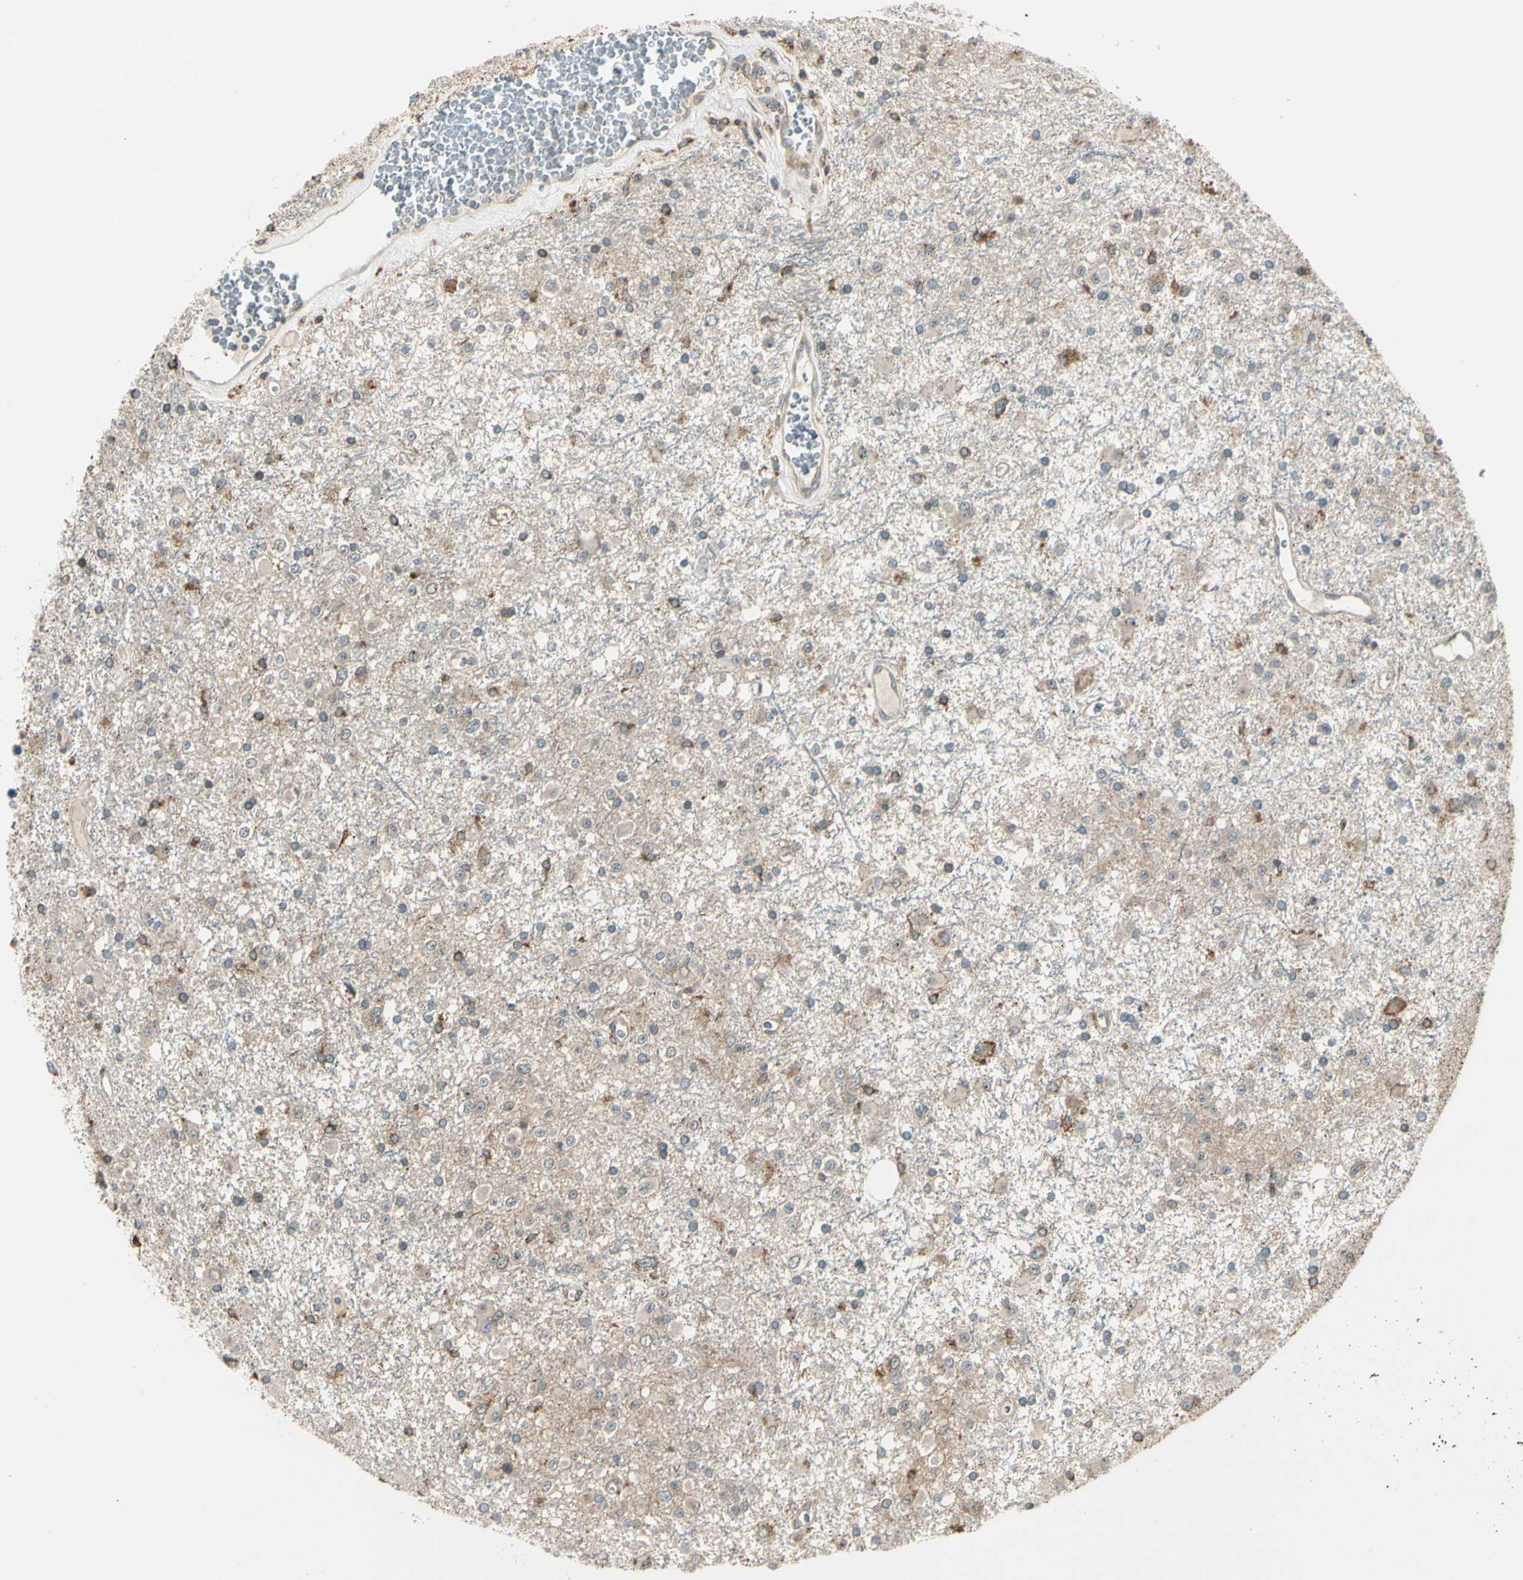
{"staining": {"intensity": "moderate", "quantity": "<25%", "location": "cytoplasmic/membranous,nuclear"}, "tissue": "glioma", "cell_type": "Tumor cells", "image_type": "cancer", "snomed": [{"axis": "morphology", "description": "Glioma, malignant, Low grade"}, {"axis": "topography", "description": "Brain"}], "caption": "A brown stain highlights moderate cytoplasmic/membranous and nuclear positivity of a protein in human malignant low-grade glioma tumor cells.", "gene": "TRIO", "patient": {"sex": "male", "age": 58}}